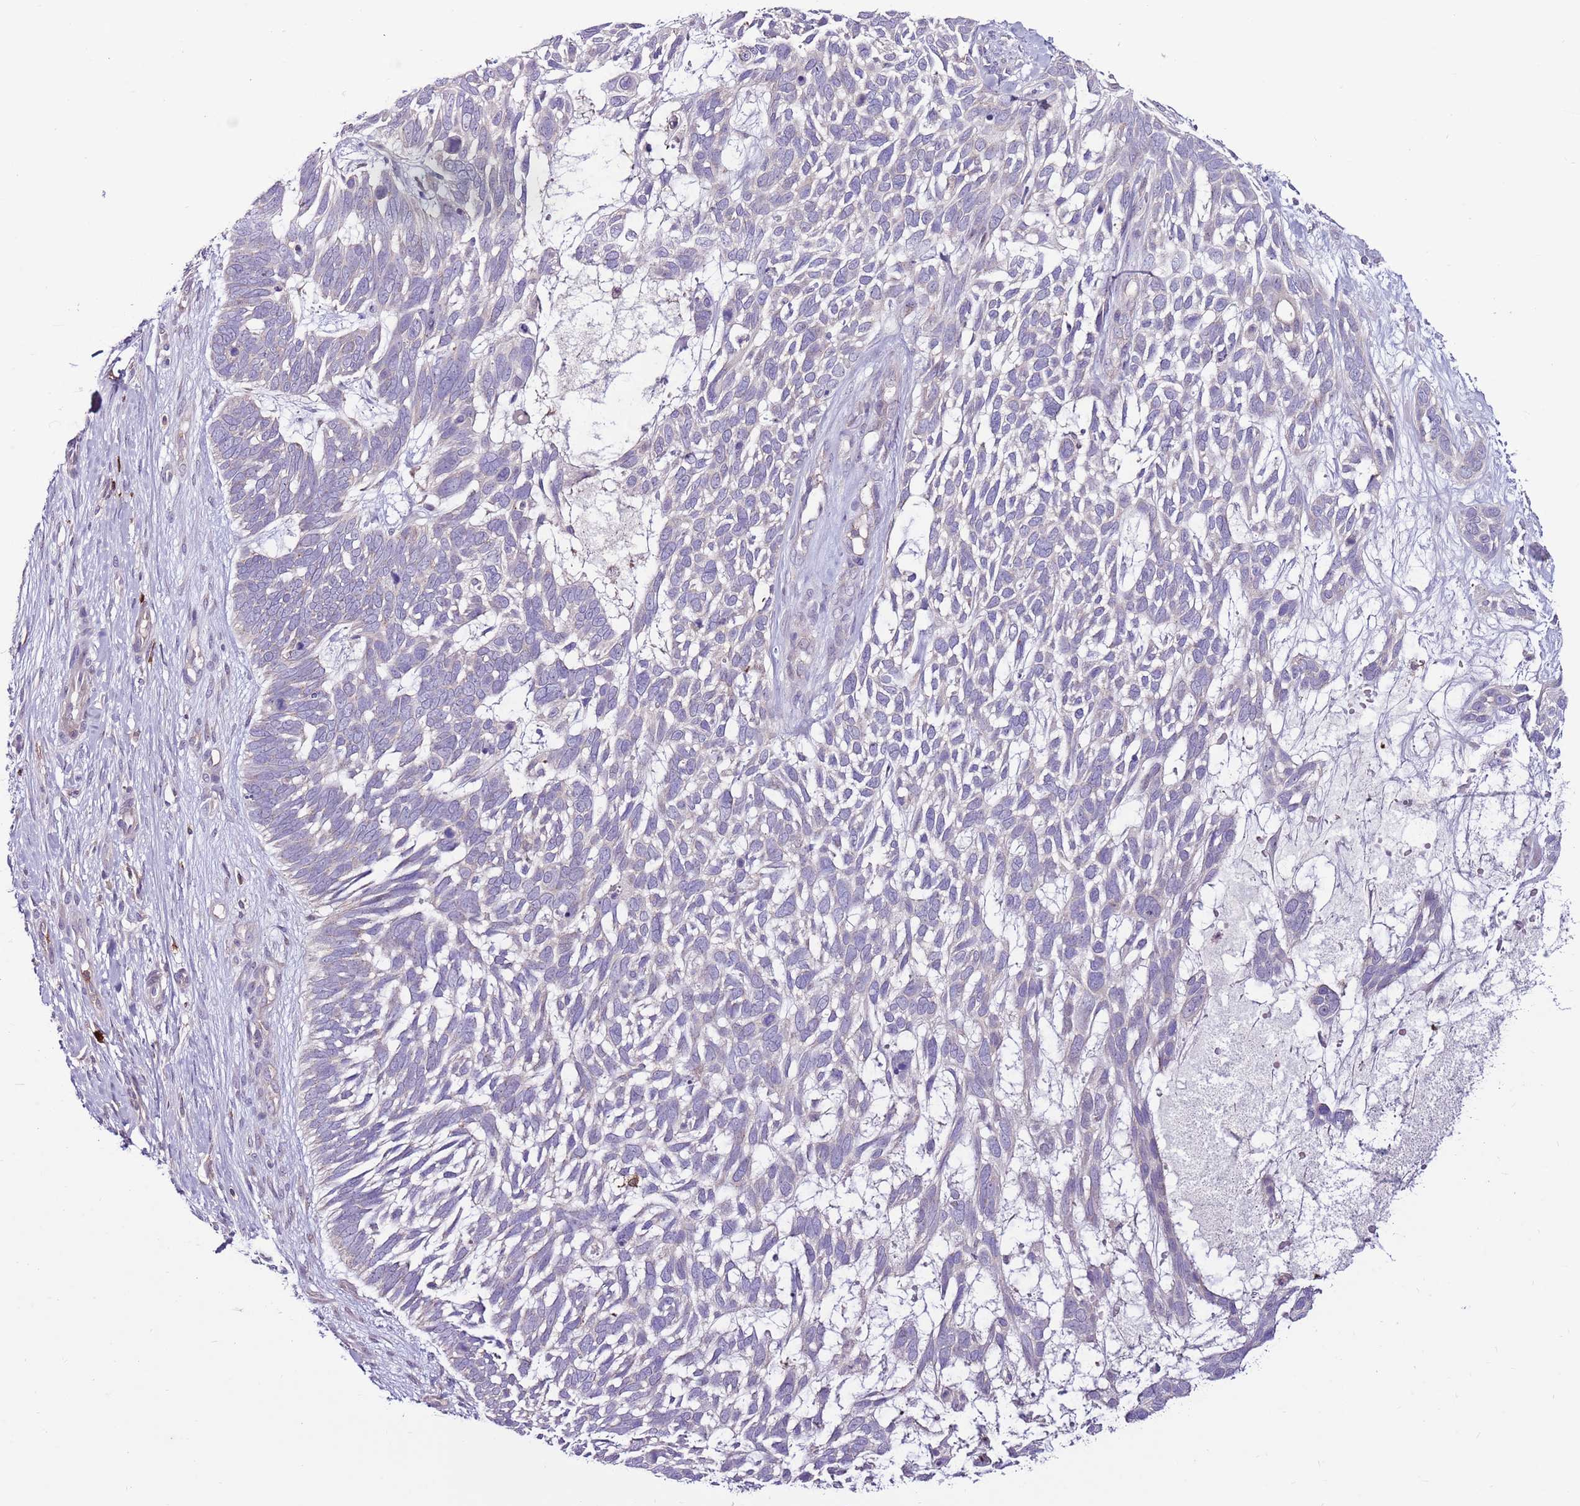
{"staining": {"intensity": "negative", "quantity": "none", "location": "none"}, "tissue": "skin cancer", "cell_type": "Tumor cells", "image_type": "cancer", "snomed": [{"axis": "morphology", "description": "Basal cell carcinoma"}, {"axis": "topography", "description": "Skin"}], "caption": "Basal cell carcinoma (skin) was stained to show a protein in brown. There is no significant expression in tumor cells. (Brightfield microscopy of DAB immunohistochemistry (IHC) at high magnification).", "gene": "ZSWIM1", "patient": {"sex": "male", "age": 88}}